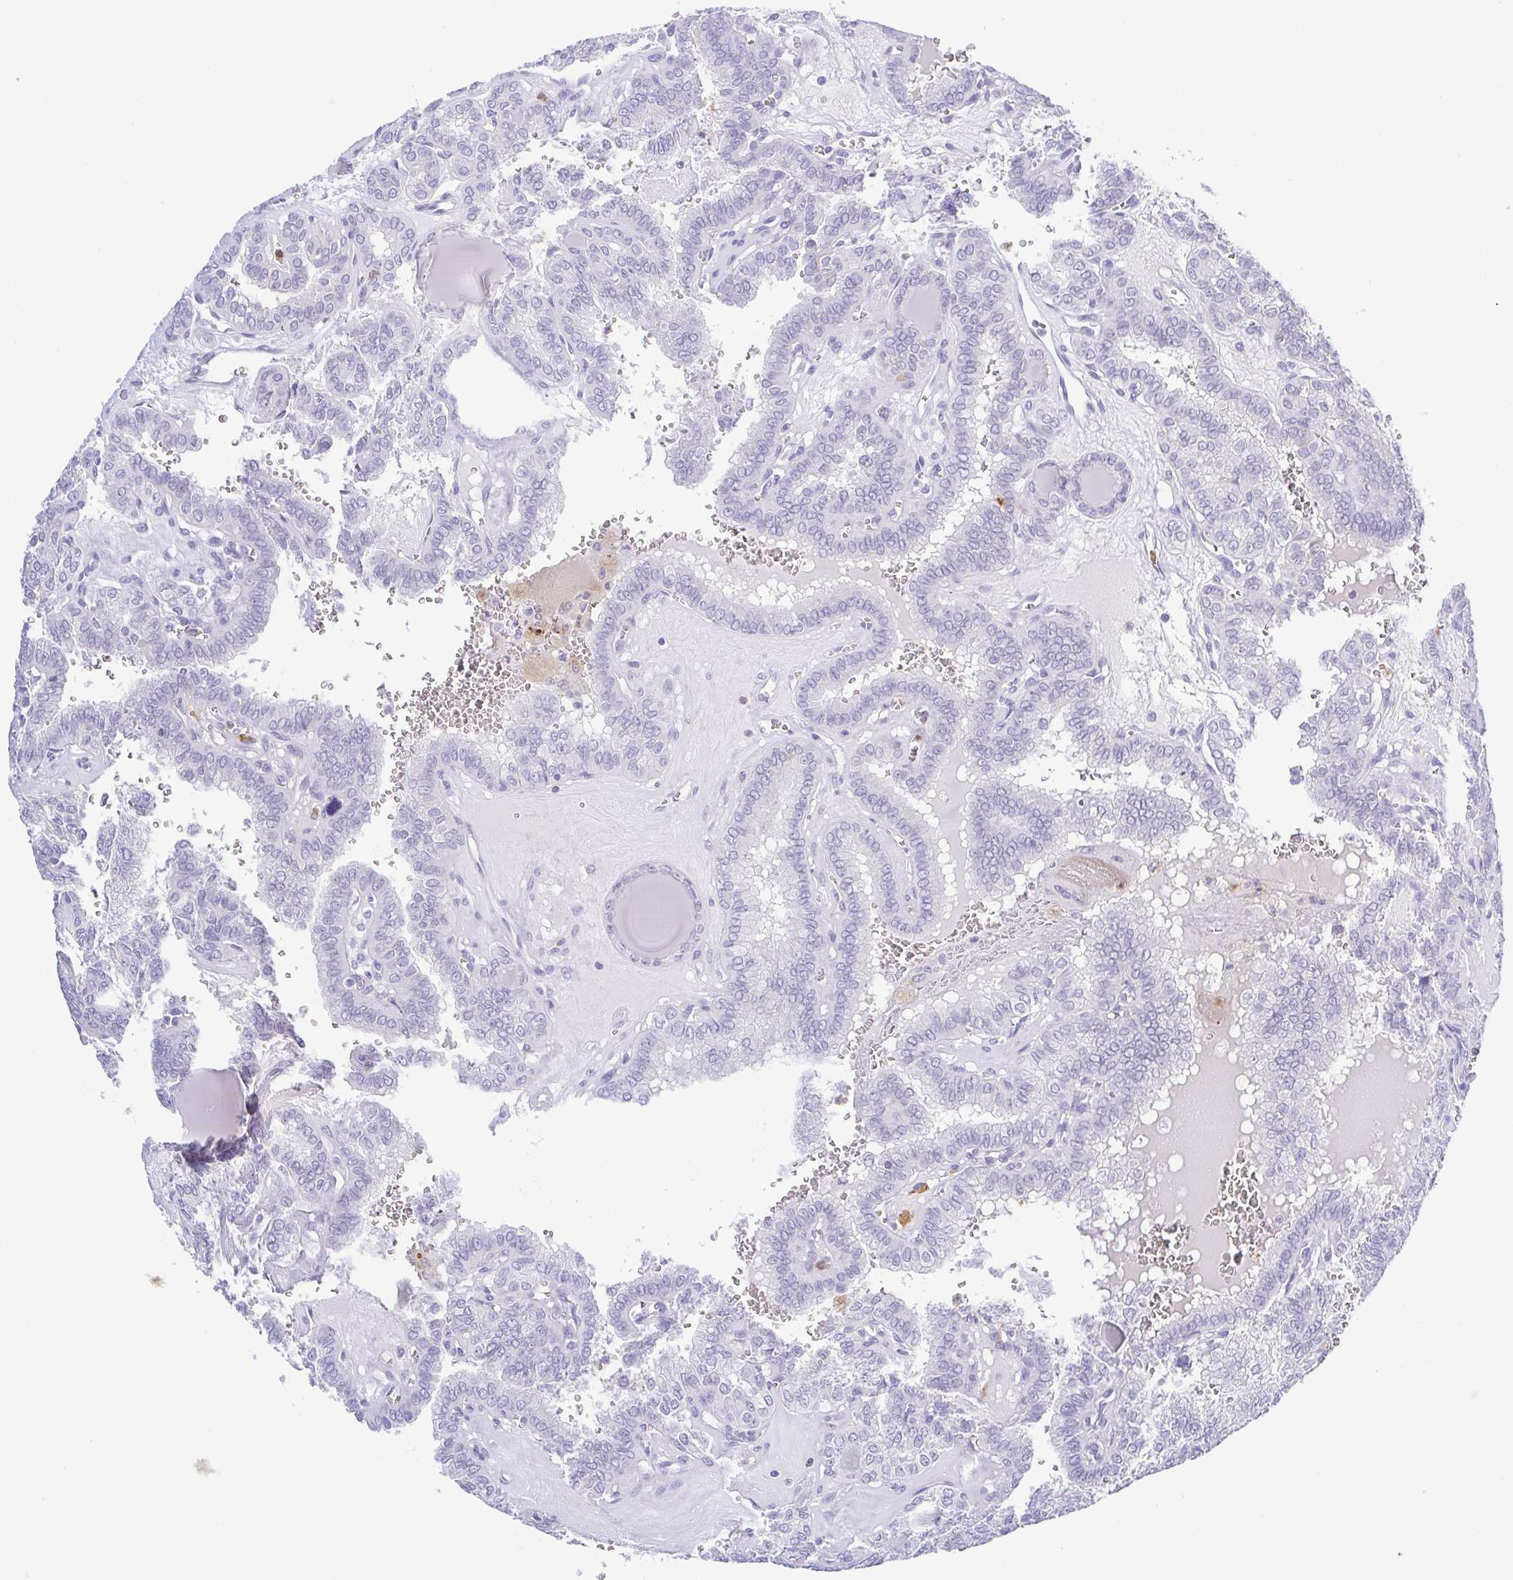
{"staining": {"intensity": "negative", "quantity": "none", "location": "none"}, "tissue": "thyroid cancer", "cell_type": "Tumor cells", "image_type": "cancer", "snomed": [{"axis": "morphology", "description": "Papillary adenocarcinoma, NOS"}, {"axis": "topography", "description": "Thyroid gland"}], "caption": "Papillary adenocarcinoma (thyroid) stained for a protein using IHC demonstrates no staining tumor cells.", "gene": "PGLYRP1", "patient": {"sex": "female", "age": 41}}